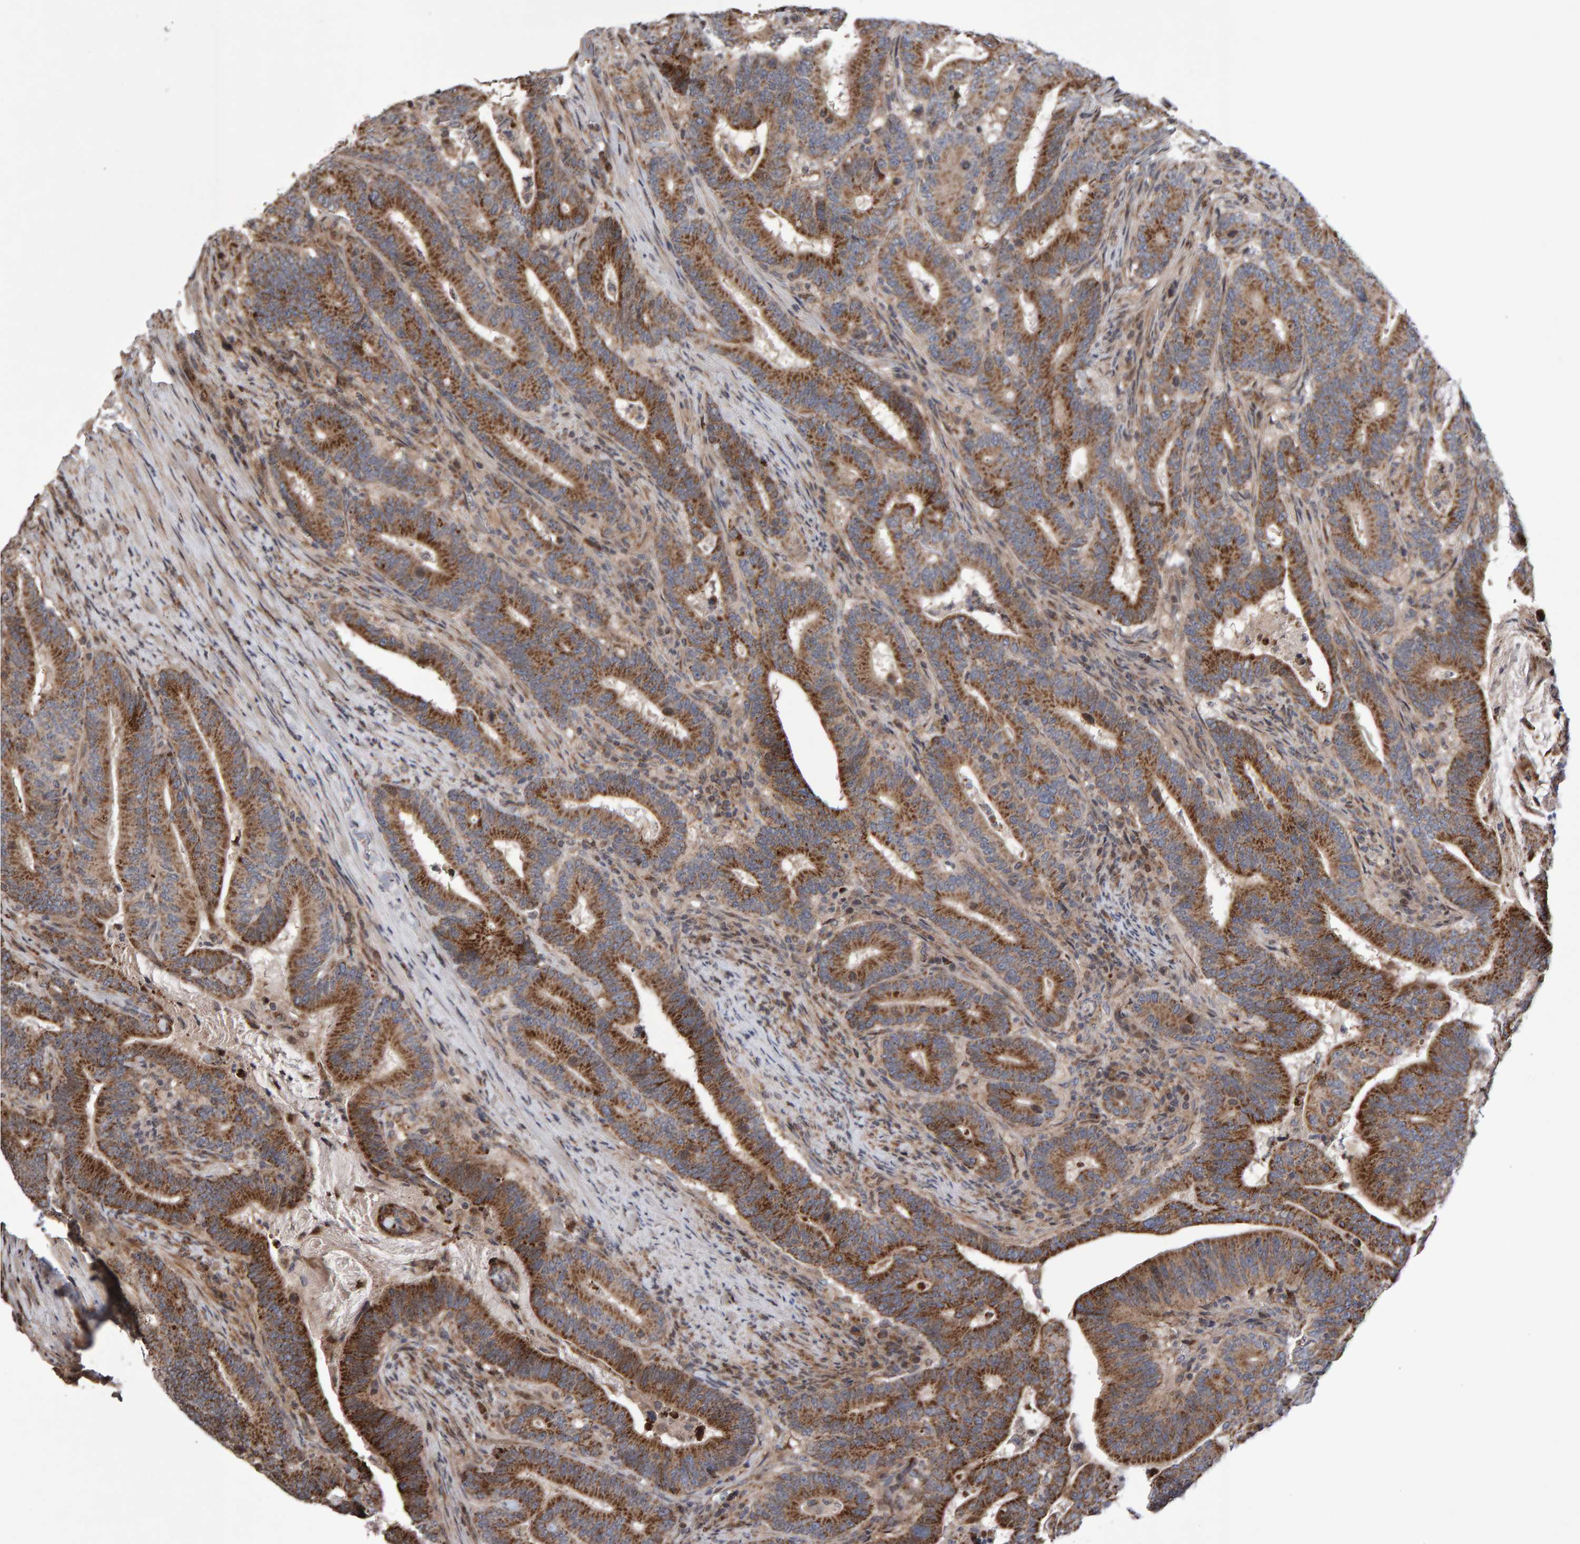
{"staining": {"intensity": "moderate", "quantity": ">75%", "location": "cytoplasmic/membranous"}, "tissue": "colorectal cancer", "cell_type": "Tumor cells", "image_type": "cancer", "snomed": [{"axis": "morphology", "description": "Adenocarcinoma, NOS"}, {"axis": "topography", "description": "Colon"}], "caption": "The immunohistochemical stain labels moderate cytoplasmic/membranous expression in tumor cells of colorectal cancer (adenocarcinoma) tissue.", "gene": "PECR", "patient": {"sex": "female", "age": 66}}